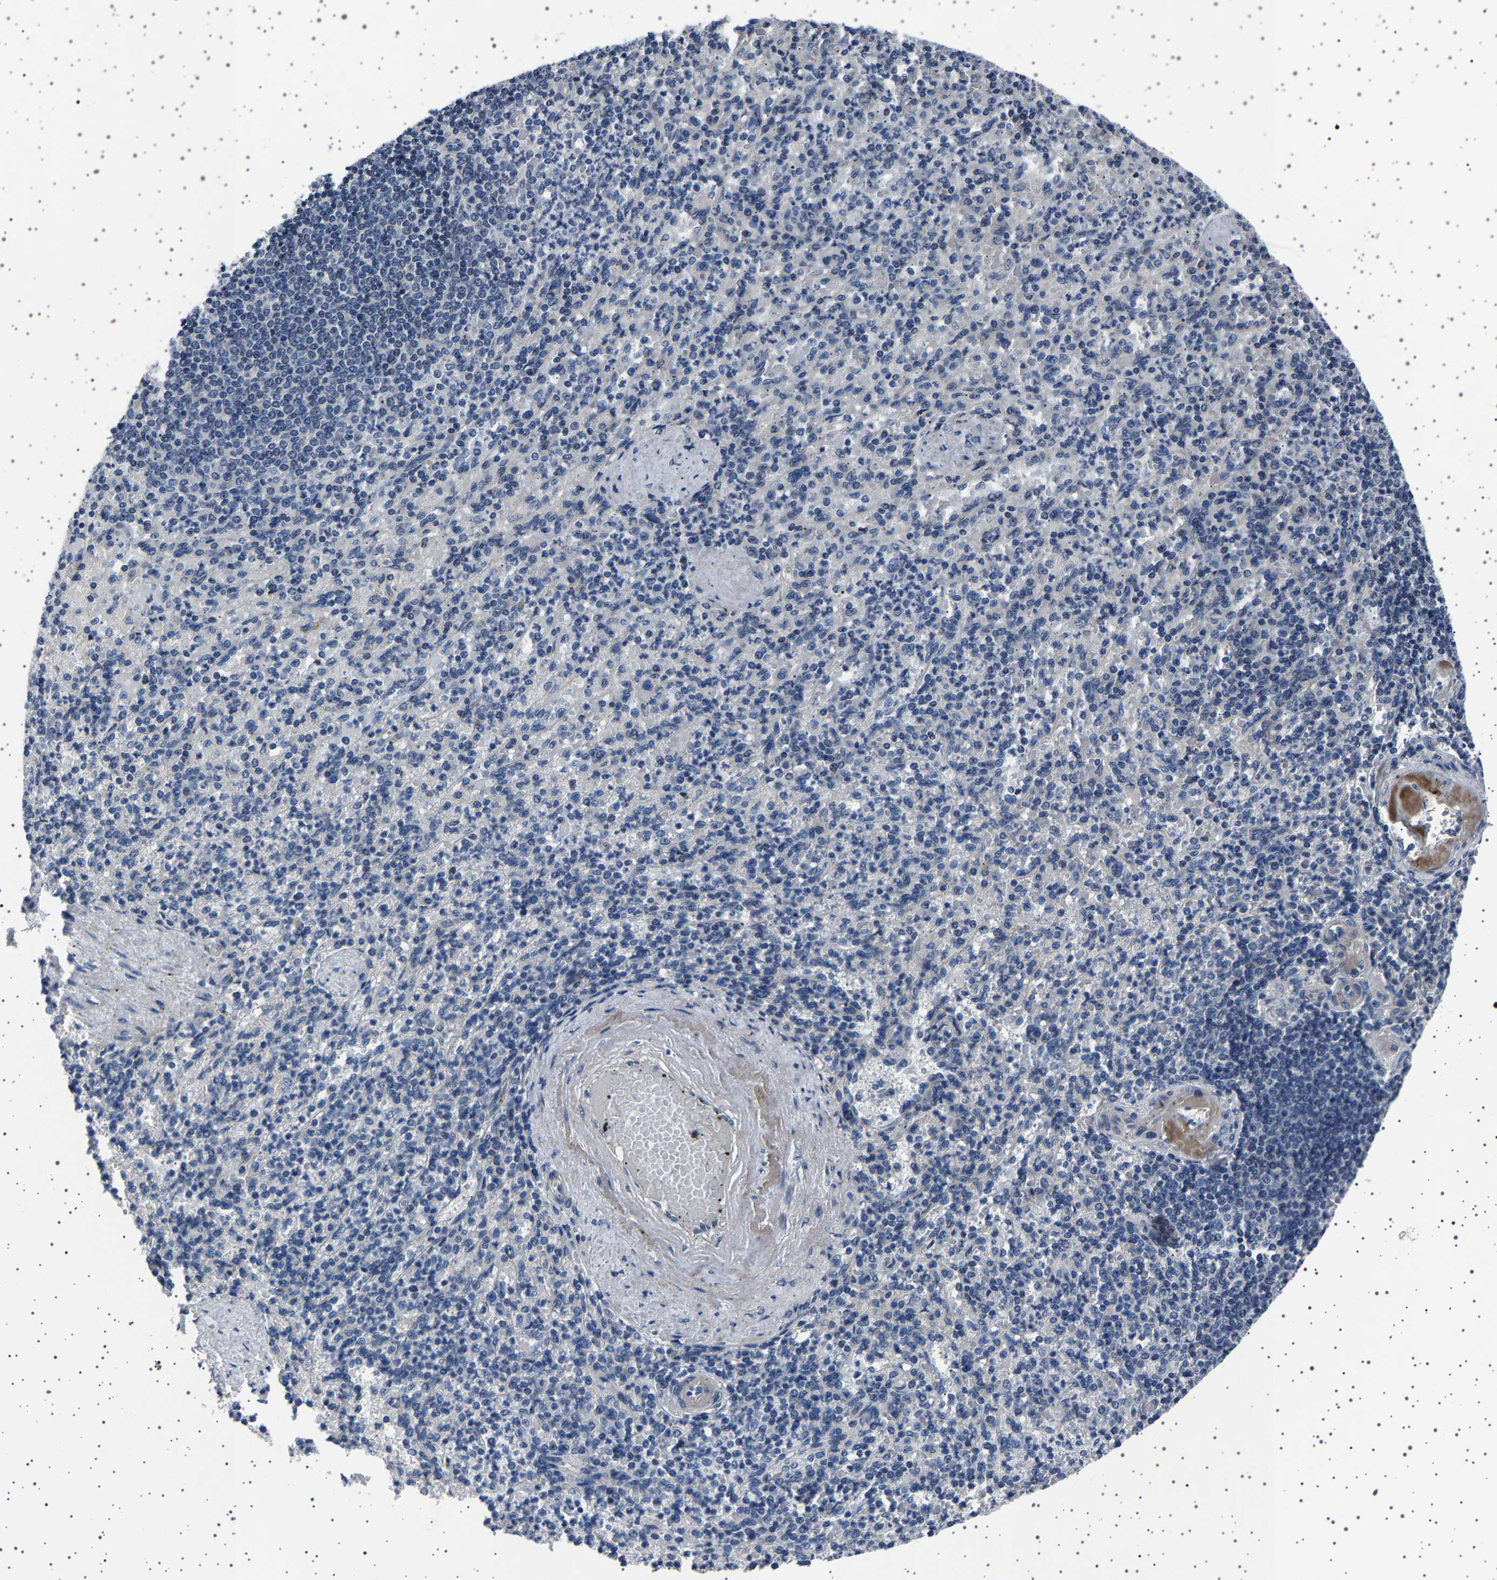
{"staining": {"intensity": "negative", "quantity": "none", "location": "none"}, "tissue": "spleen", "cell_type": "Cells in red pulp", "image_type": "normal", "snomed": [{"axis": "morphology", "description": "Normal tissue, NOS"}, {"axis": "topography", "description": "Spleen"}], "caption": "Immunohistochemistry micrograph of normal spleen stained for a protein (brown), which displays no expression in cells in red pulp.", "gene": "PAK5", "patient": {"sex": "female", "age": 74}}